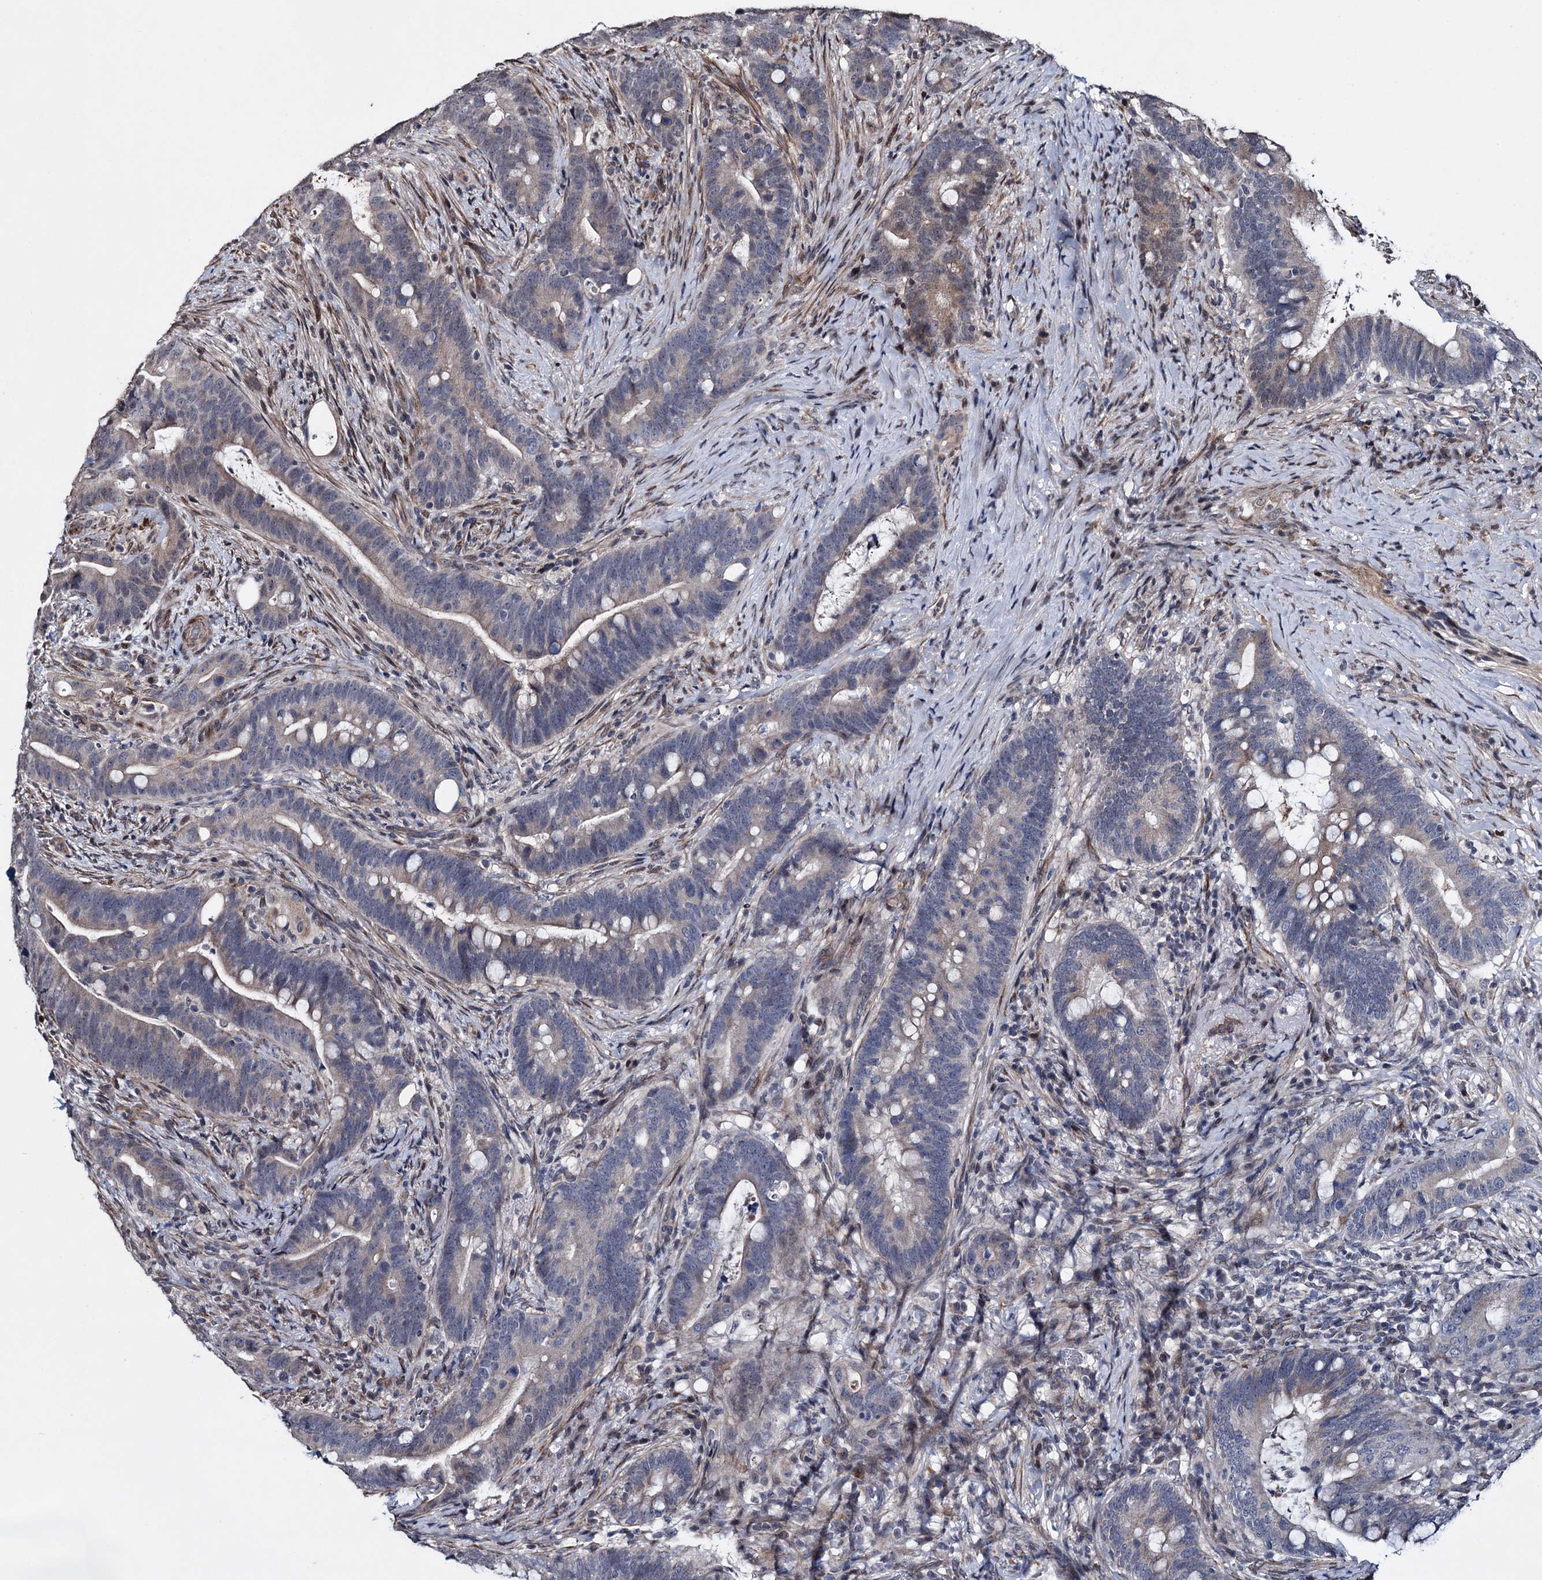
{"staining": {"intensity": "weak", "quantity": "25%-75%", "location": "cytoplasmic/membranous"}, "tissue": "colorectal cancer", "cell_type": "Tumor cells", "image_type": "cancer", "snomed": [{"axis": "morphology", "description": "Adenocarcinoma, NOS"}, {"axis": "topography", "description": "Colon"}], "caption": "Colorectal cancer (adenocarcinoma) stained with immunohistochemistry (IHC) exhibits weak cytoplasmic/membranous positivity in about 25%-75% of tumor cells. The protein is stained brown, and the nuclei are stained in blue (DAB IHC with brightfield microscopy, high magnification).", "gene": "EYA4", "patient": {"sex": "female", "age": 66}}